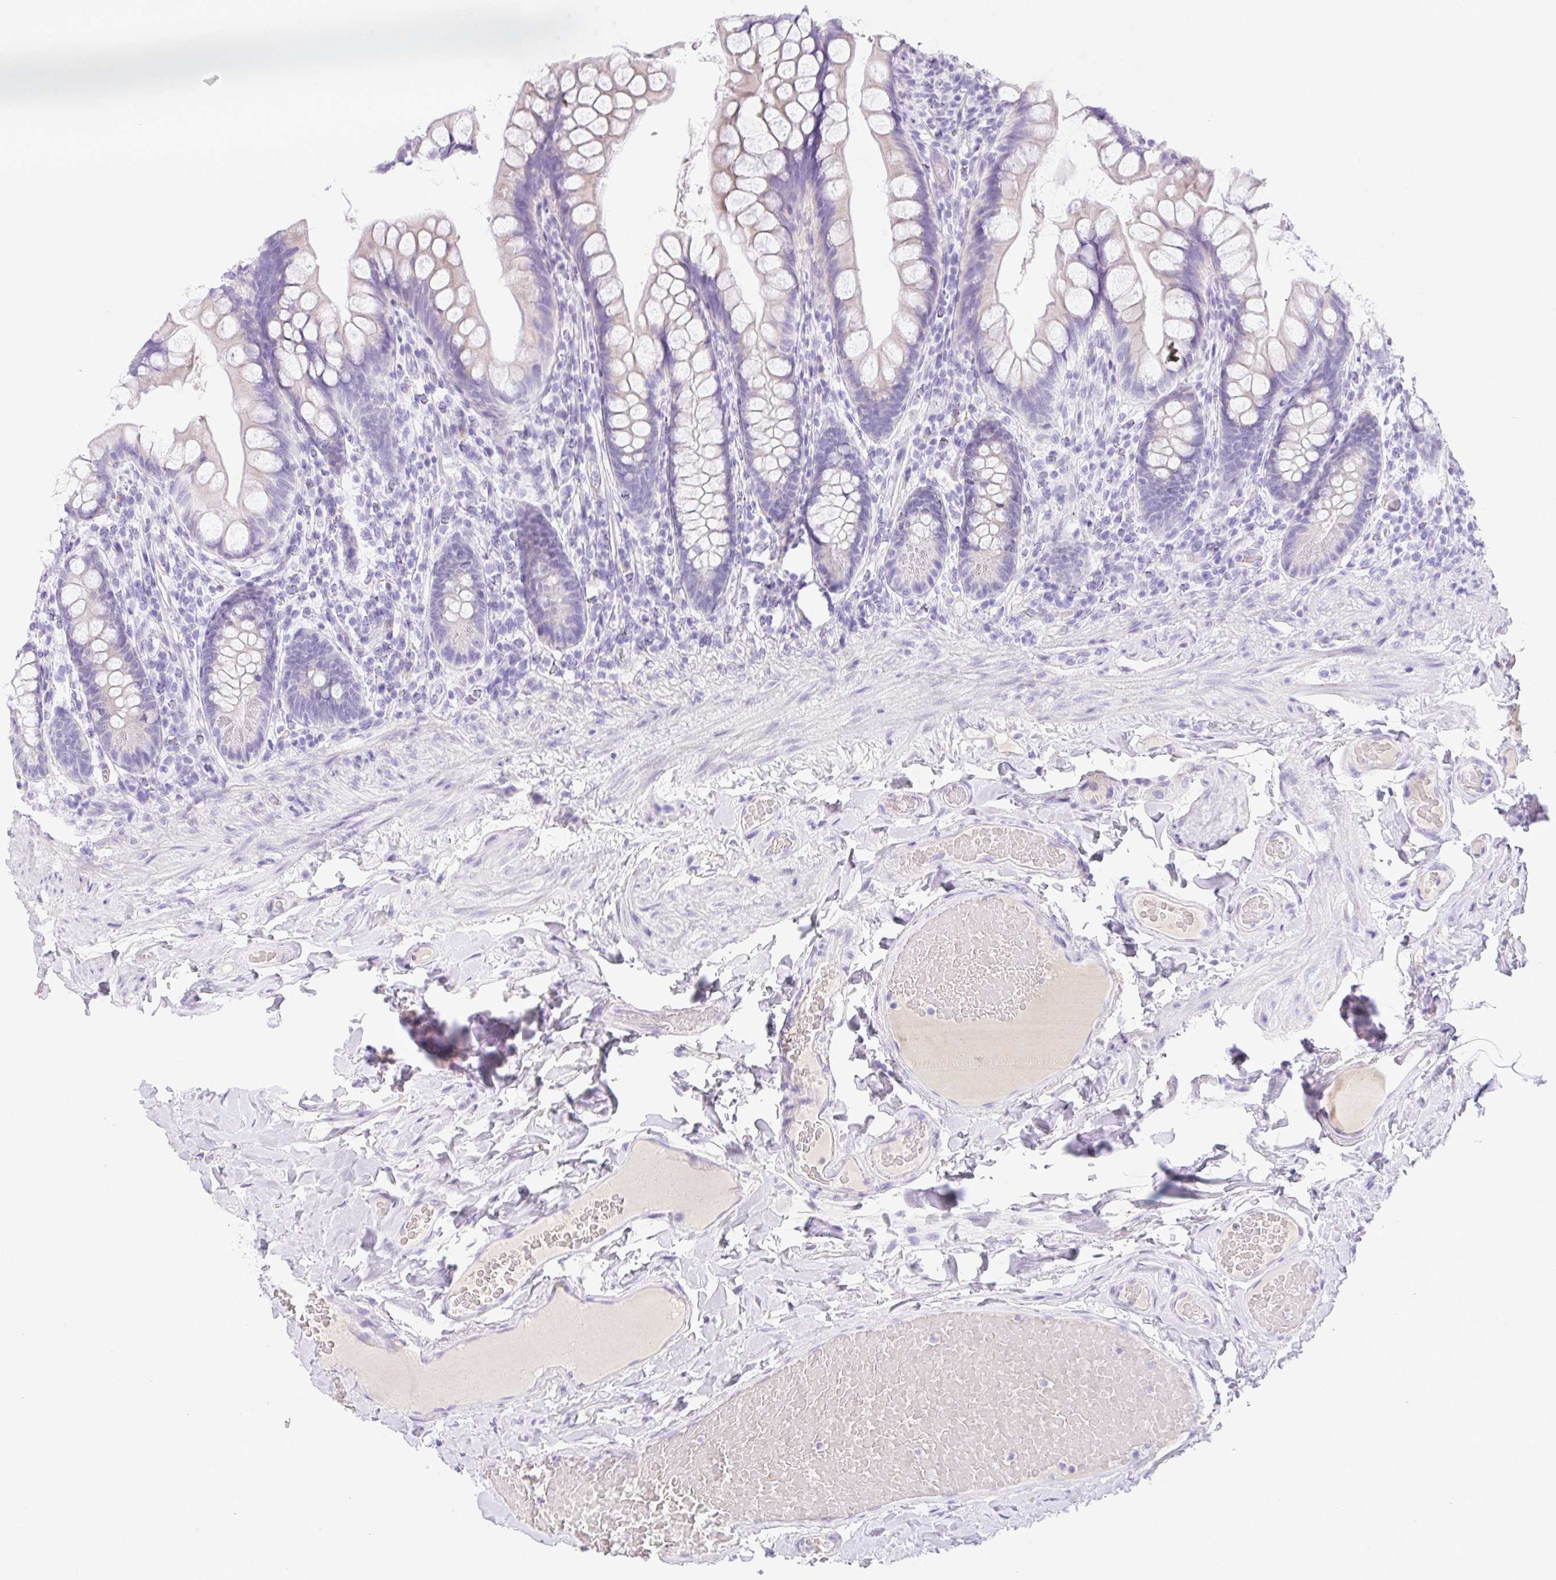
{"staining": {"intensity": "negative", "quantity": "none", "location": "none"}, "tissue": "small intestine", "cell_type": "Glandular cells", "image_type": "normal", "snomed": [{"axis": "morphology", "description": "Normal tissue, NOS"}, {"axis": "topography", "description": "Small intestine"}], "caption": "Histopathology image shows no protein staining in glandular cells of unremarkable small intestine.", "gene": "KLK8", "patient": {"sex": "male", "age": 70}}